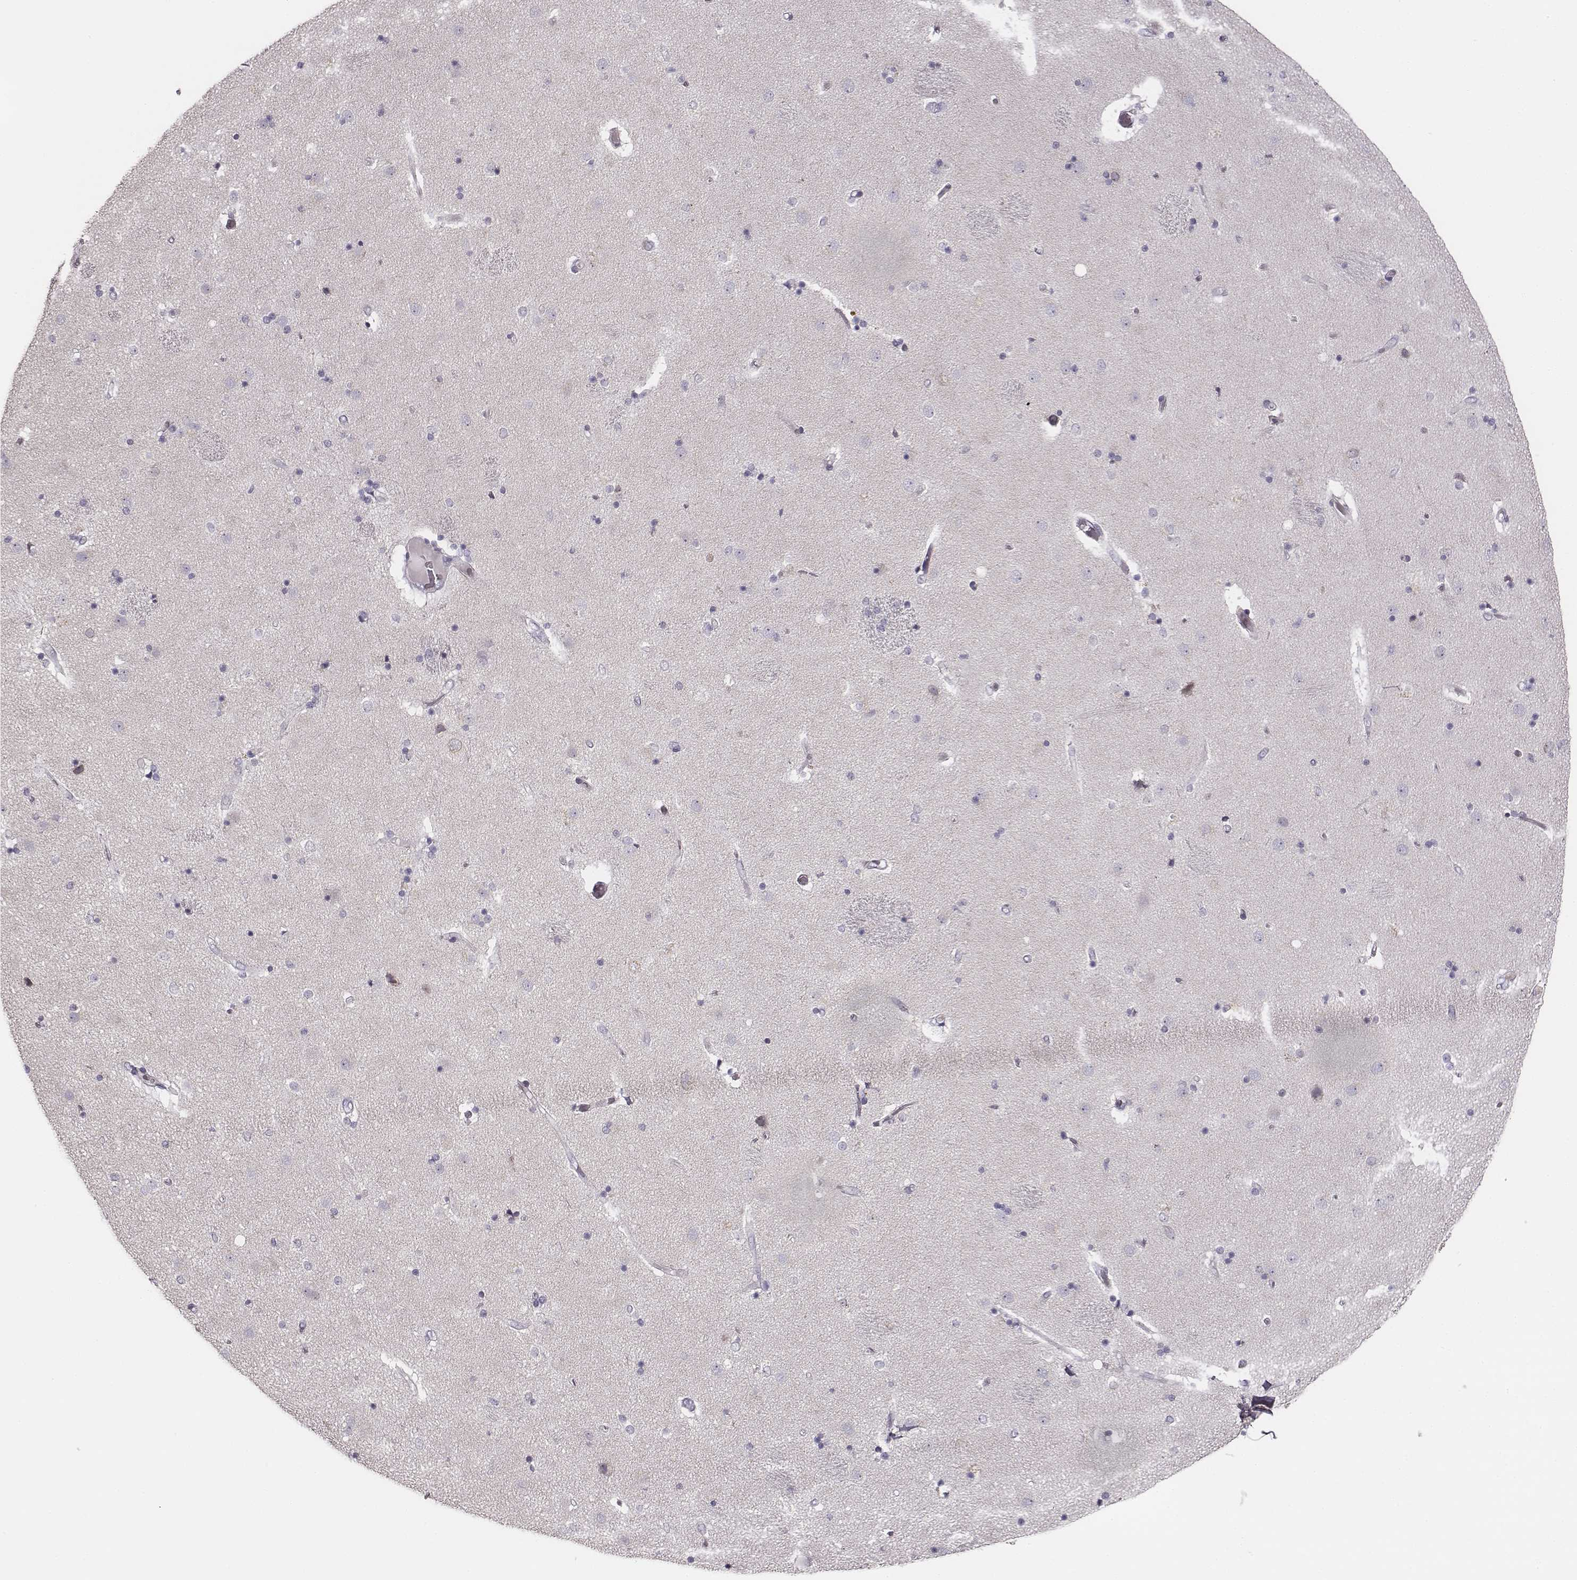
{"staining": {"intensity": "negative", "quantity": "none", "location": "none"}, "tissue": "caudate", "cell_type": "Glial cells", "image_type": "normal", "snomed": [{"axis": "morphology", "description": "Normal tissue, NOS"}, {"axis": "topography", "description": "Lateral ventricle wall"}], "caption": "Immunohistochemistry (IHC) of unremarkable caudate reveals no expression in glial cells.", "gene": "UBL4B", "patient": {"sex": "female", "age": 71}}